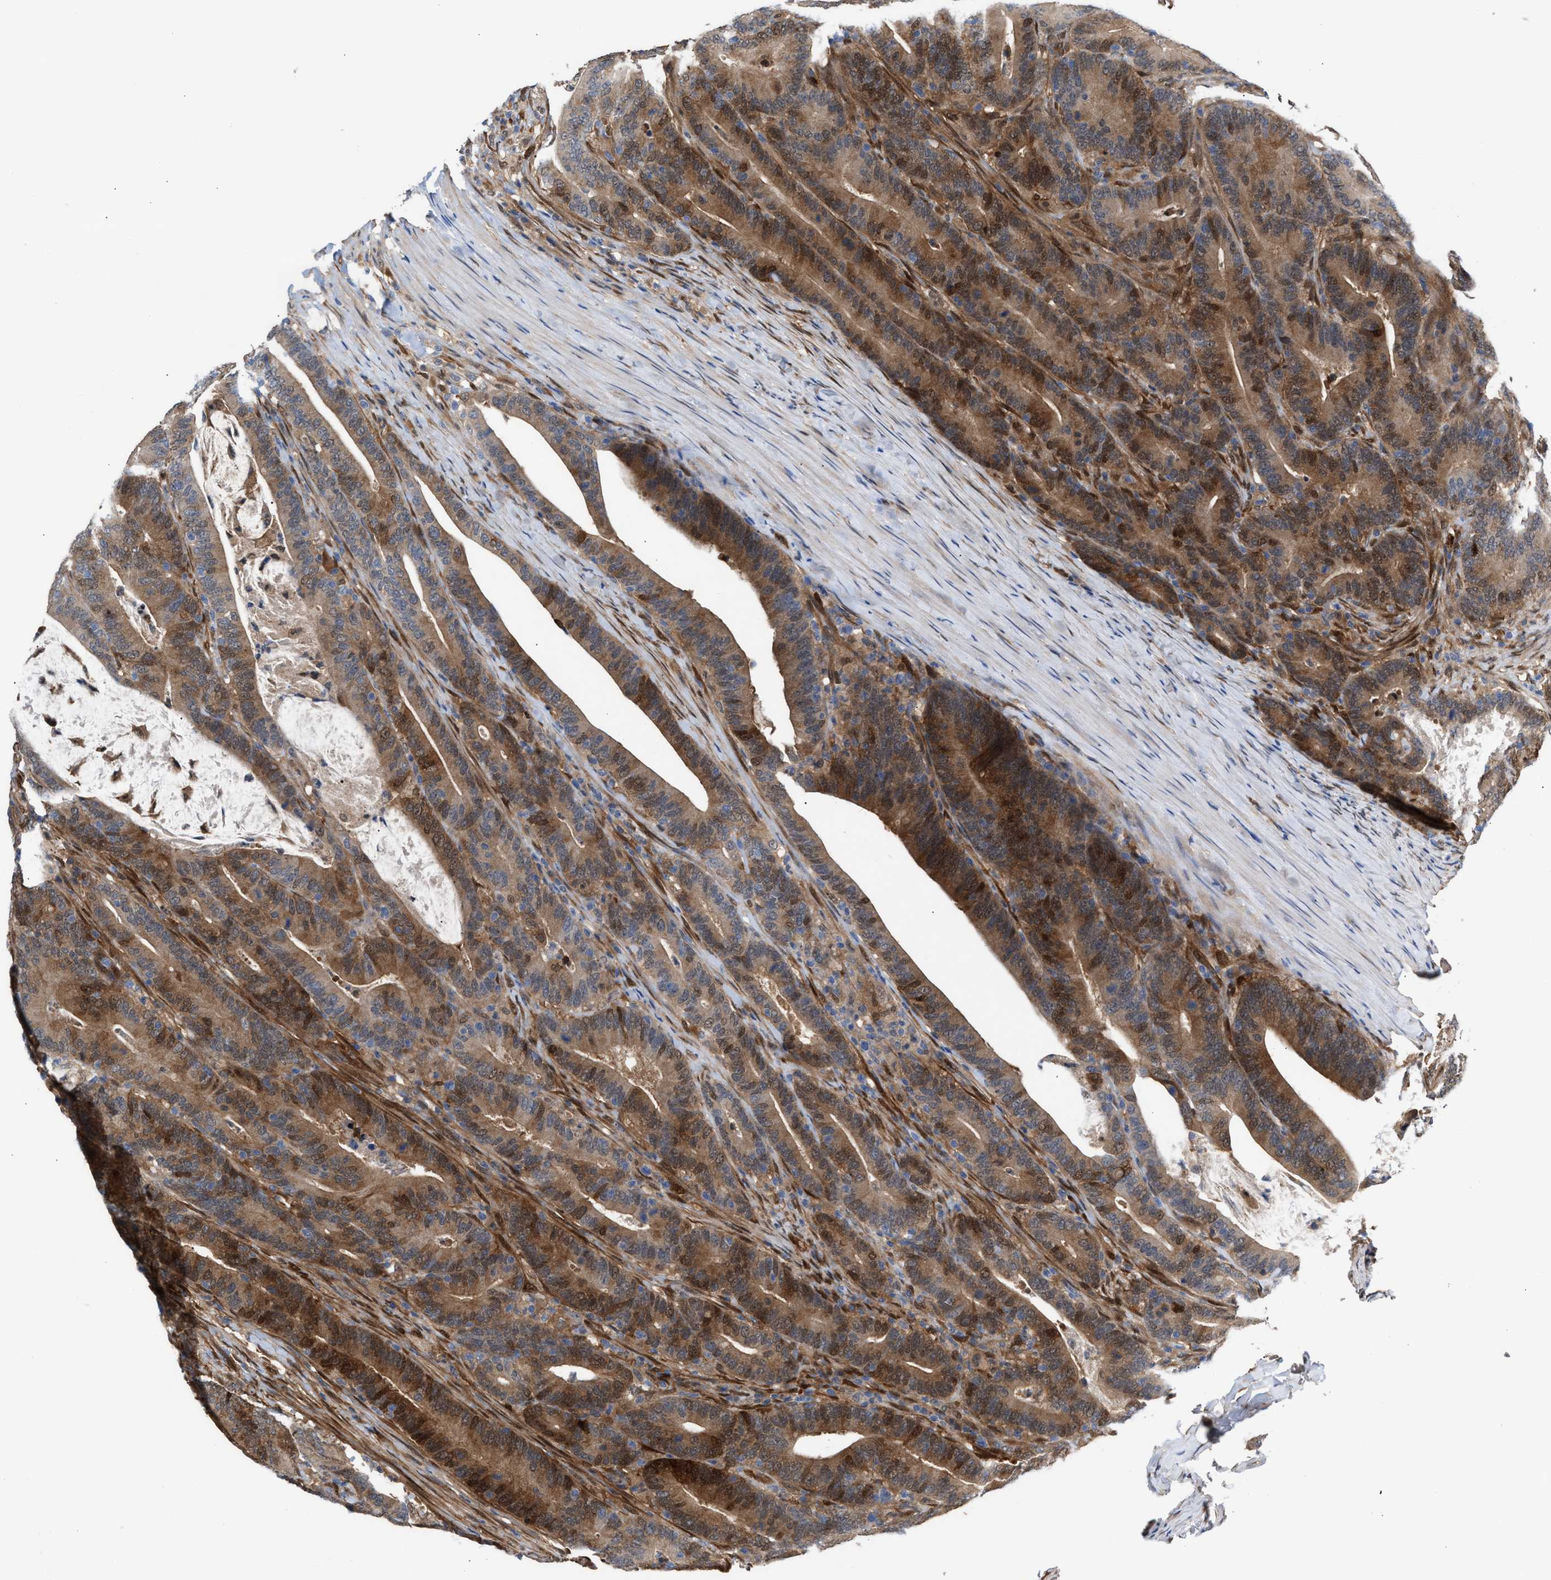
{"staining": {"intensity": "moderate", "quantity": ">75%", "location": "cytoplasmic/membranous,nuclear"}, "tissue": "colorectal cancer", "cell_type": "Tumor cells", "image_type": "cancer", "snomed": [{"axis": "morphology", "description": "Adenocarcinoma, NOS"}, {"axis": "topography", "description": "Colon"}], "caption": "This is an image of immunohistochemistry (IHC) staining of adenocarcinoma (colorectal), which shows moderate expression in the cytoplasmic/membranous and nuclear of tumor cells.", "gene": "TP53I3", "patient": {"sex": "female", "age": 66}}